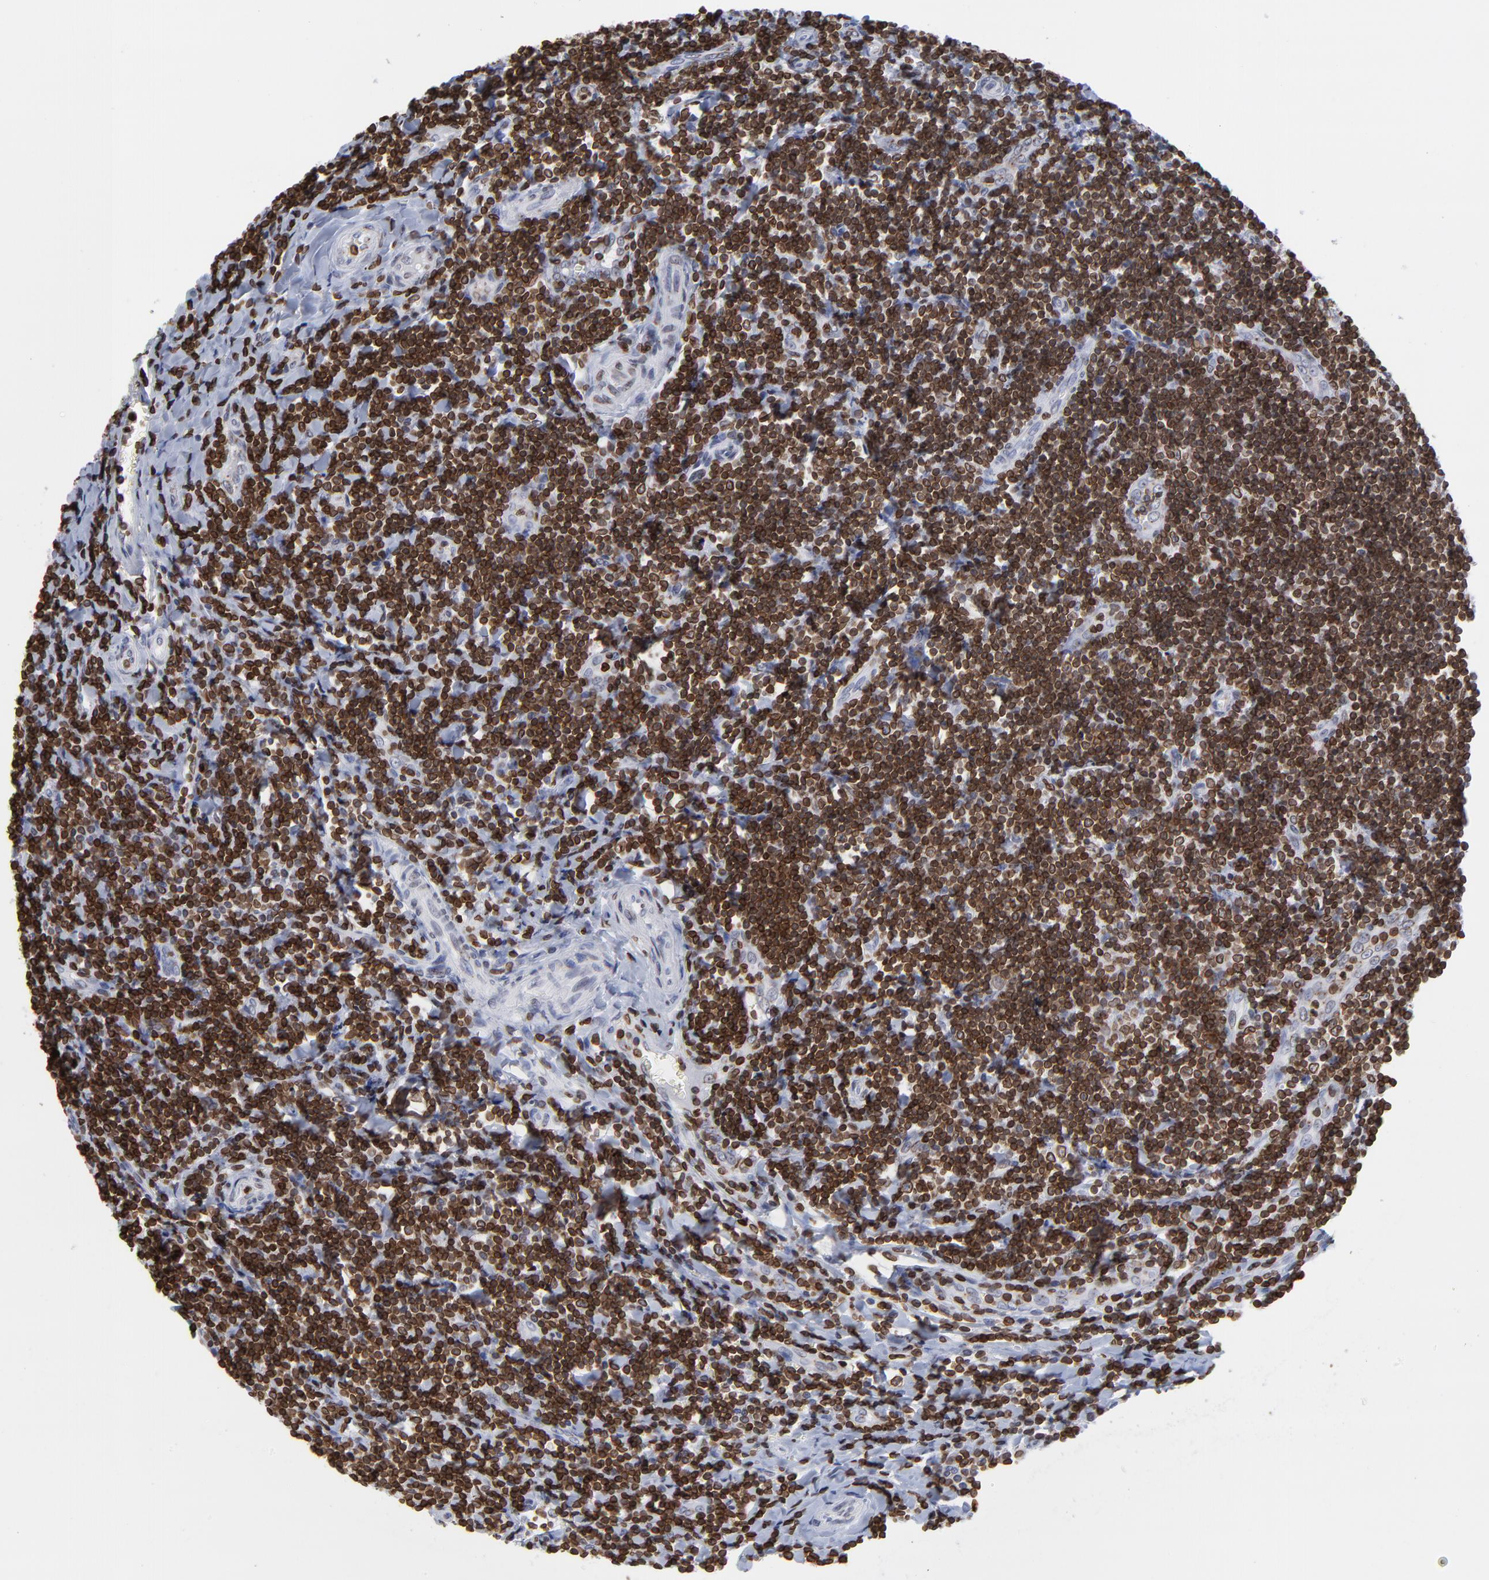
{"staining": {"intensity": "strong", "quantity": ">75%", "location": "cytoplasmic/membranous,nuclear"}, "tissue": "tonsil", "cell_type": "Germinal center cells", "image_type": "normal", "snomed": [{"axis": "morphology", "description": "Normal tissue, NOS"}, {"axis": "topography", "description": "Tonsil"}], "caption": "This histopathology image reveals immunohistochemistry staining of normal human tonsil, with high strong cytoplasmic/membranous,nuclear positivity in approximately >75% of germinal center cells.", "gene": "THAP7", "patient": {"sex": "male", "age": 20}}